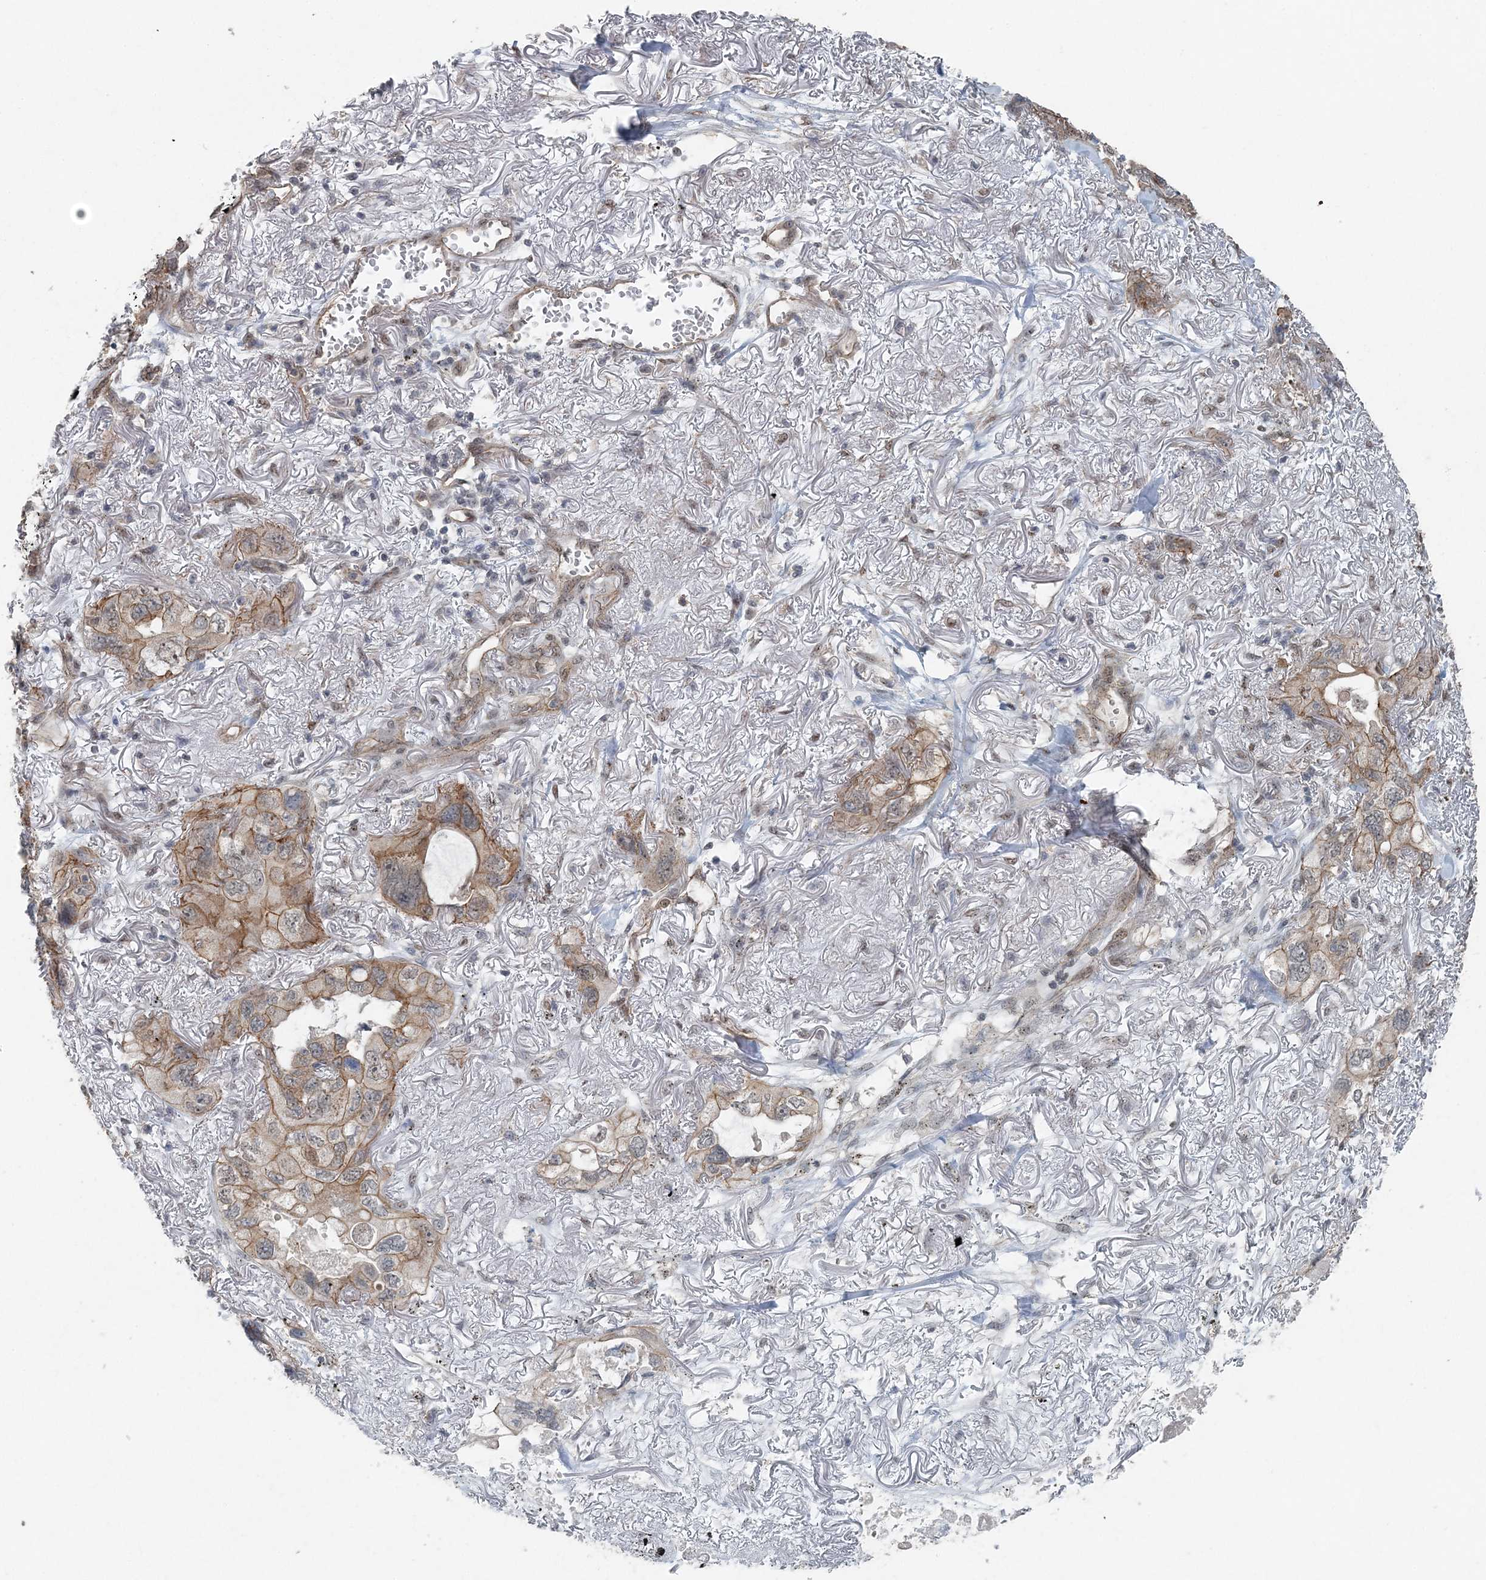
{"staining": {"intensity": "moderate", "quantity": ">75%", "location": "cytoplasmic/membranous"}, "tissue": "lung cancer", "cell_type": "Tumor cells", "image_type": "cancer", "snomed": [{"axis": "morphology", "description": "Squamous cell carcinoma, NOS"}, {"axis": "topography", "description": "Lung"}], "caption": "Lung cancer was stained to show a protein in brown. There is medium levels of moderate cytoplasmic/membranous staining in about >75% of tumor cells.", "gene": "VSIG2", "patient": {"sex": "female", "age": 73}}